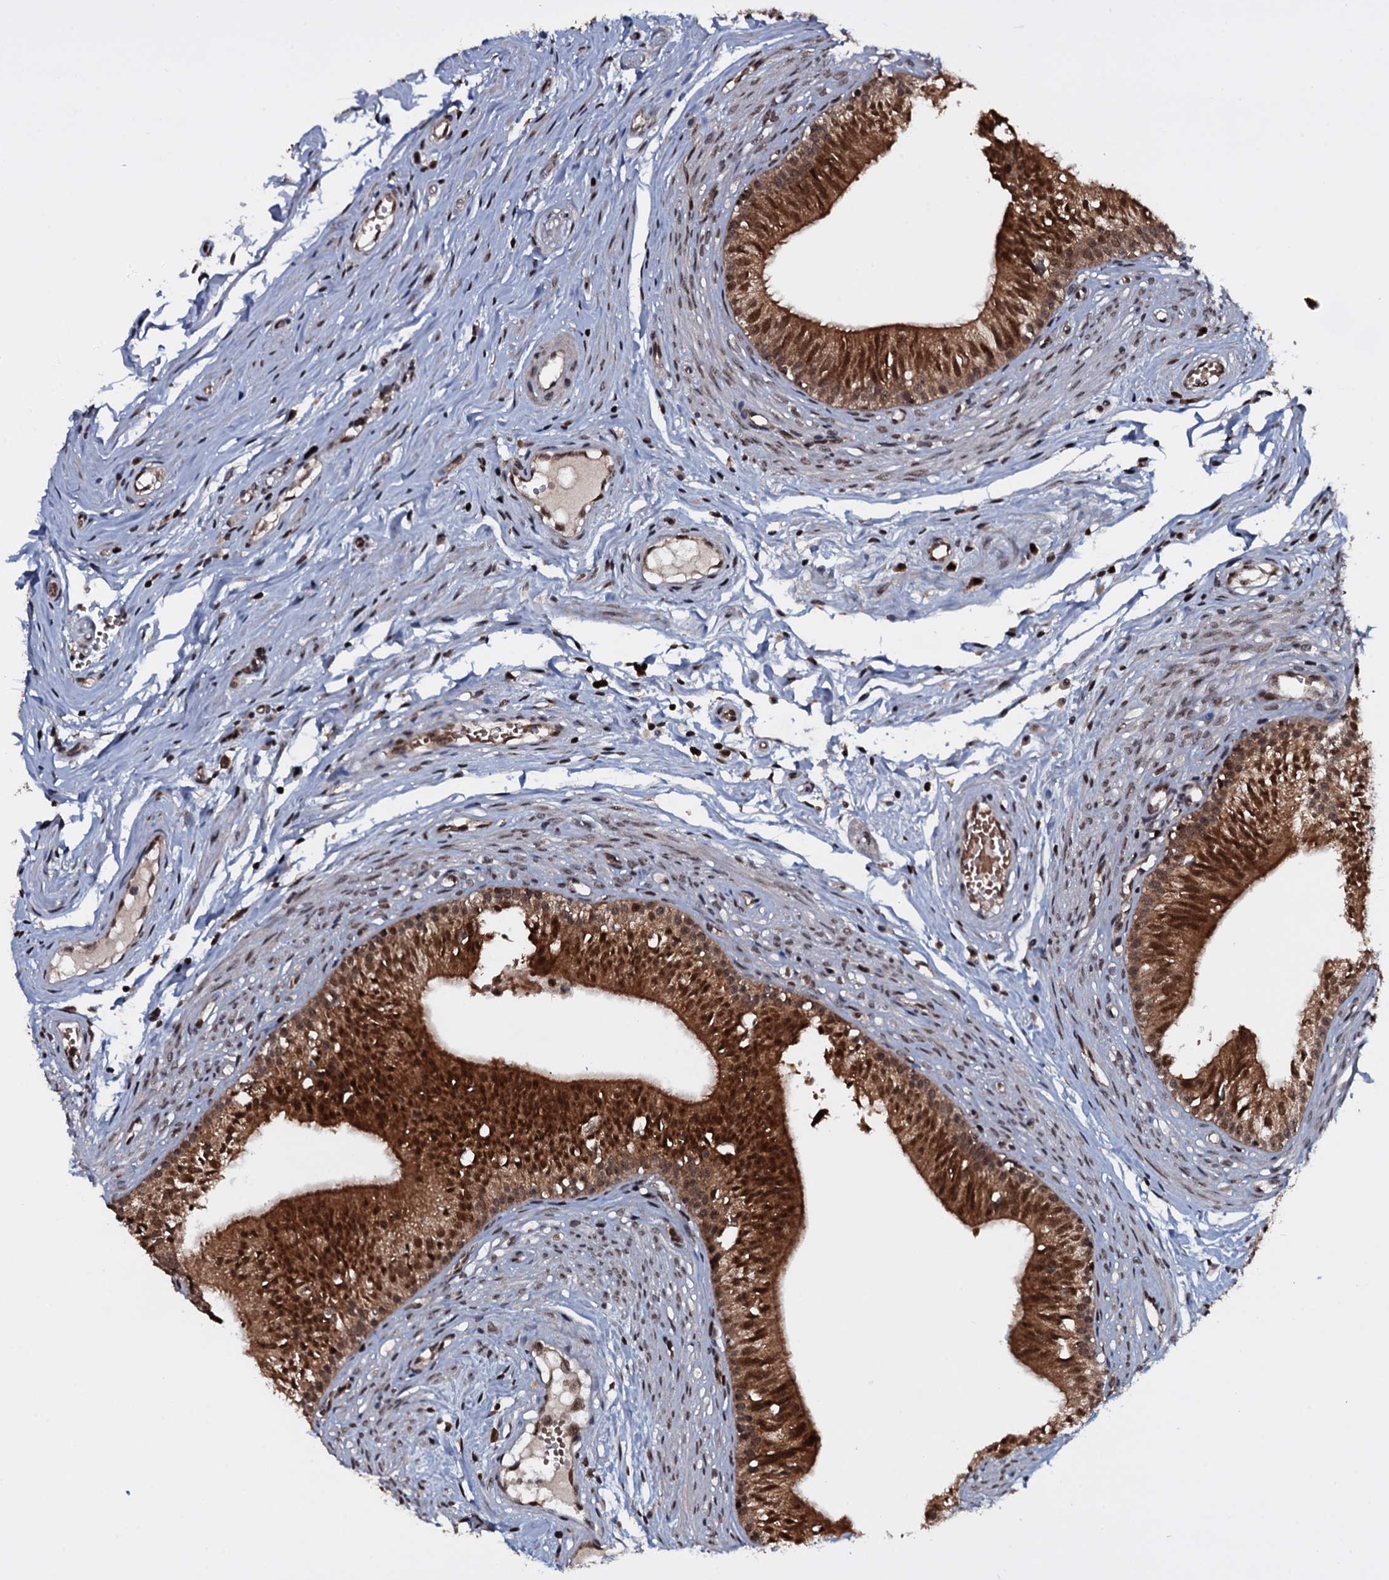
{"staining": {"intensity": "strong", "quantity": ">75%", "location": "cytoplasmic/membranous,nuclear"}, "tissue": "epididymis", "cell_type": "Glandular cells", "image_type": "normal", "snomed": [{"axis": "morphology", "description": "Normal tissue, NOS"}, {"axis": "topography", "description": "Epididymis, spermatic cord, NOS"}], "caption": "This image demonstrates unremarkable epididymis stained with immunohistochemistry to label a protein in brown. The cytoplasmic/membranous,nuclear of glandular cells show strong positivity for the protein. Nuclei are counter-stained blue.", "gene": "HDDC3", "patient": {"sex": "male", "age": 22}}